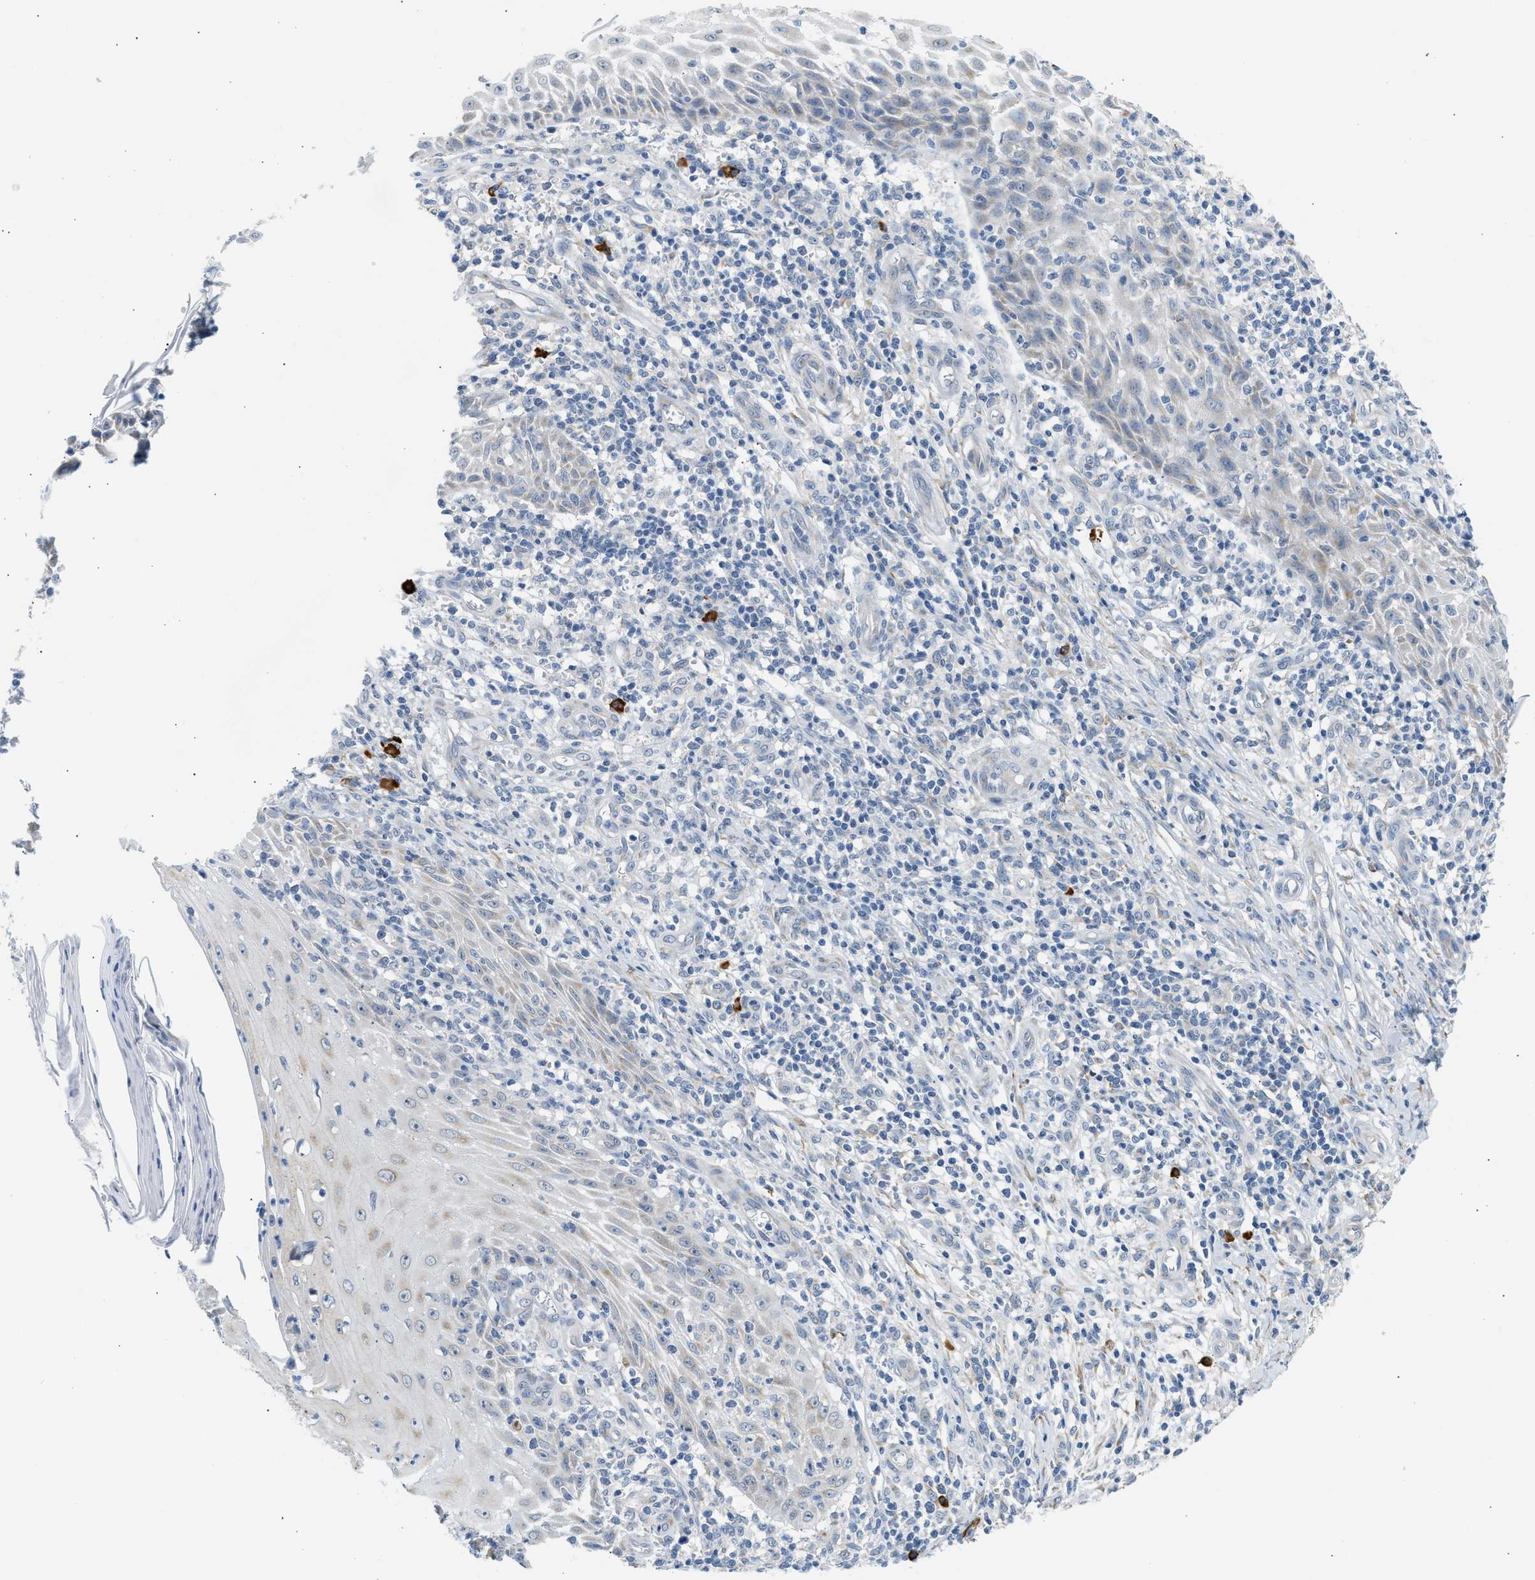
{"staining": {"intensity": "negative", "quantity": "none", "location": "none"}, "tissue": "skin cancer", "cell_type": "Tumor cells", "image_type": "cancer", "snomed": [{"axis": "morphology", "description": "Squamous cell carcinoma, NOS"}, {"axis": "topography", "description": "Skin"}], "caption": "The photomicrograph demonstrates no significant staining in tumor cells of skin cancer (squamous cell carcinoma).", "gene": "KCNC2", "patient": {"sex": "female", "age": 73}}